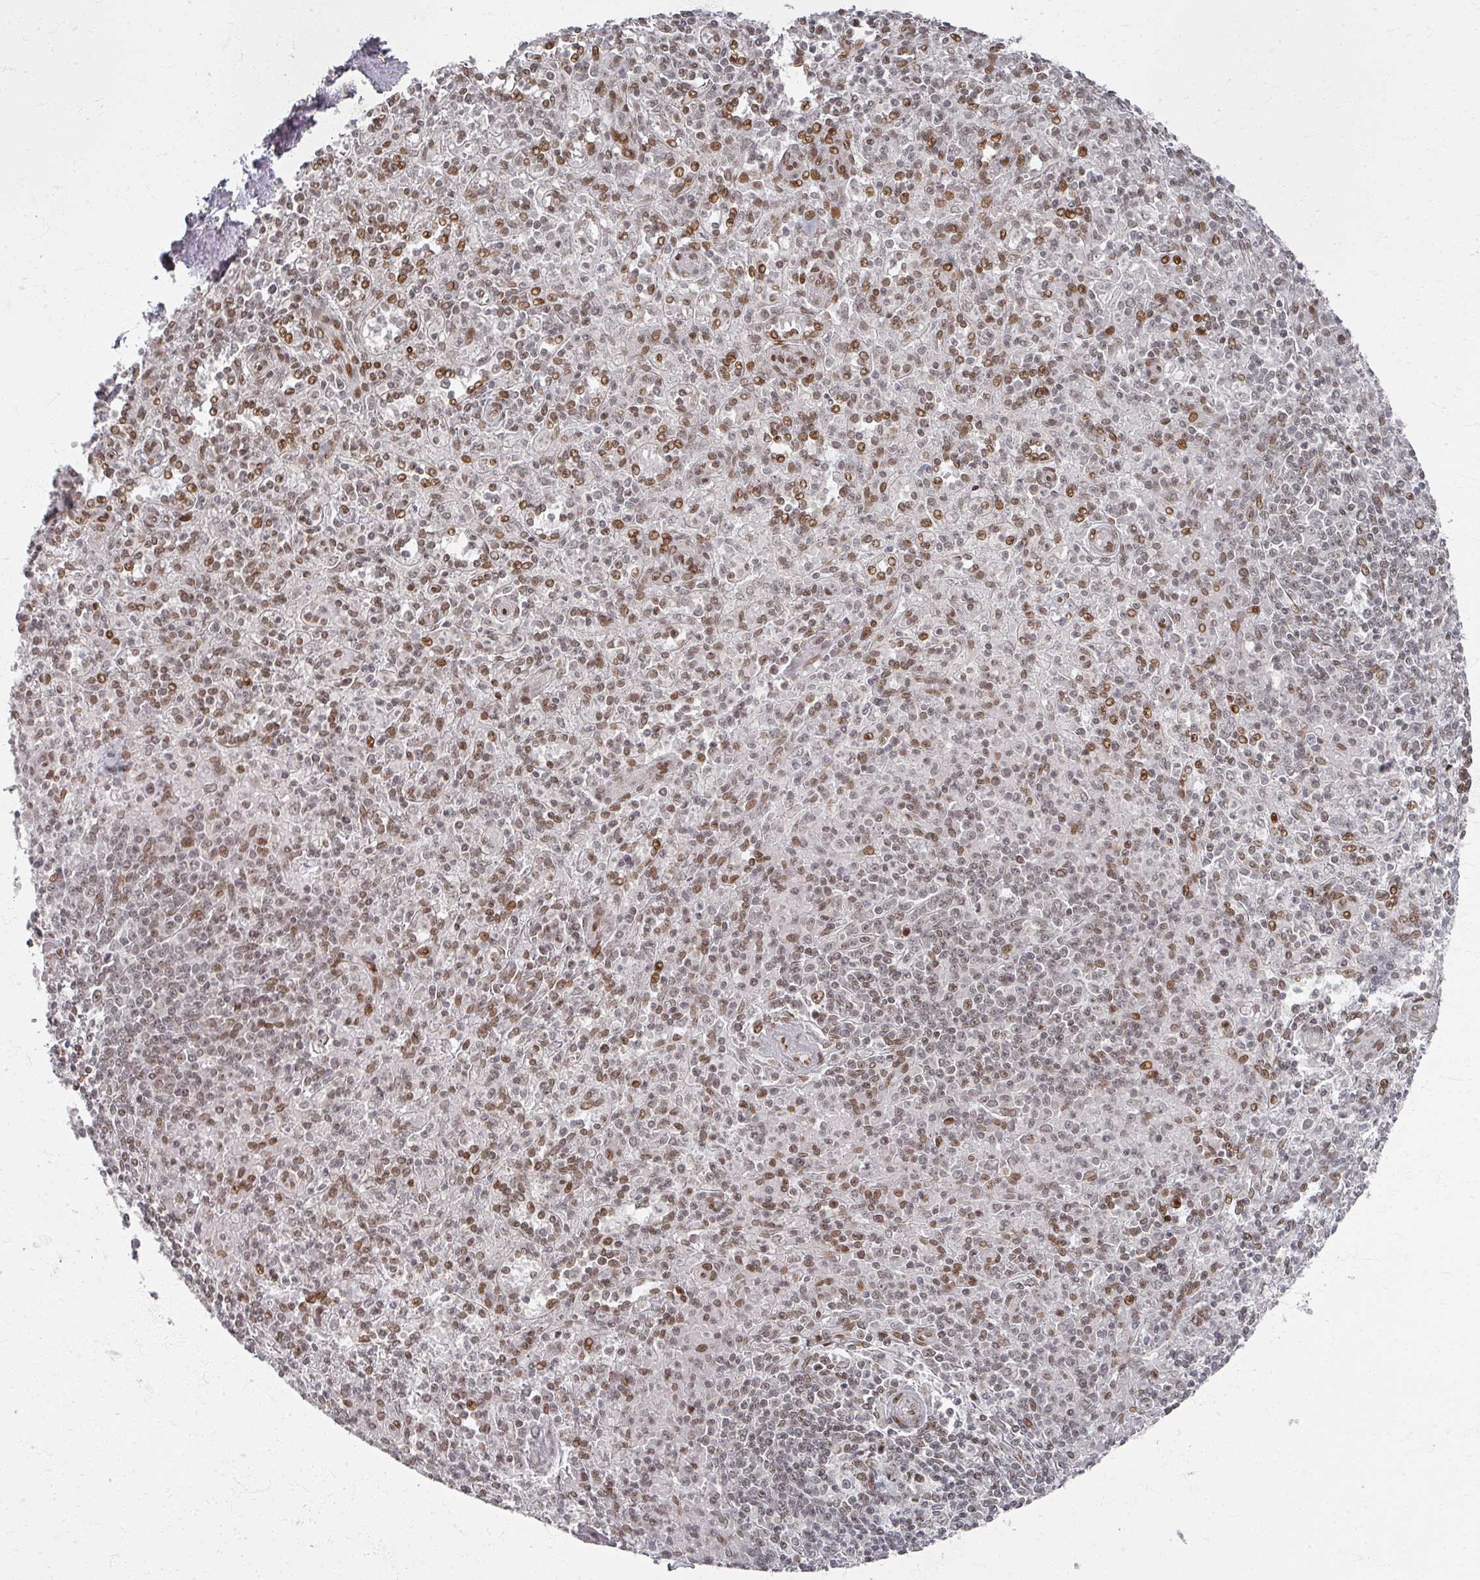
{"staining": {"intensity": "moderate", "quantity": ">75%", "location": "nuclear"}, "tissue": "spleen", "cell_type": "Cells in red pulp", "image_type": "normal", "snomed": [{"axis": "morphology", "description": "Normal tissue, NOS"}, {"axis": "topography", "description": "Spleen"}], "caption": "High-power microscopy captured an IHC photomicrograph of benign spleen, revealing moderate nuclear expression in approximately >75% of cells in red pulp. Using DAB (3,3'-diaminobenzidine) (brown) and hematoxylin (blue) stains, captured at high magnification using brightfield microscopy.", "gene": "PSKH1", "patient": {"sex": "female", "age": 70}}